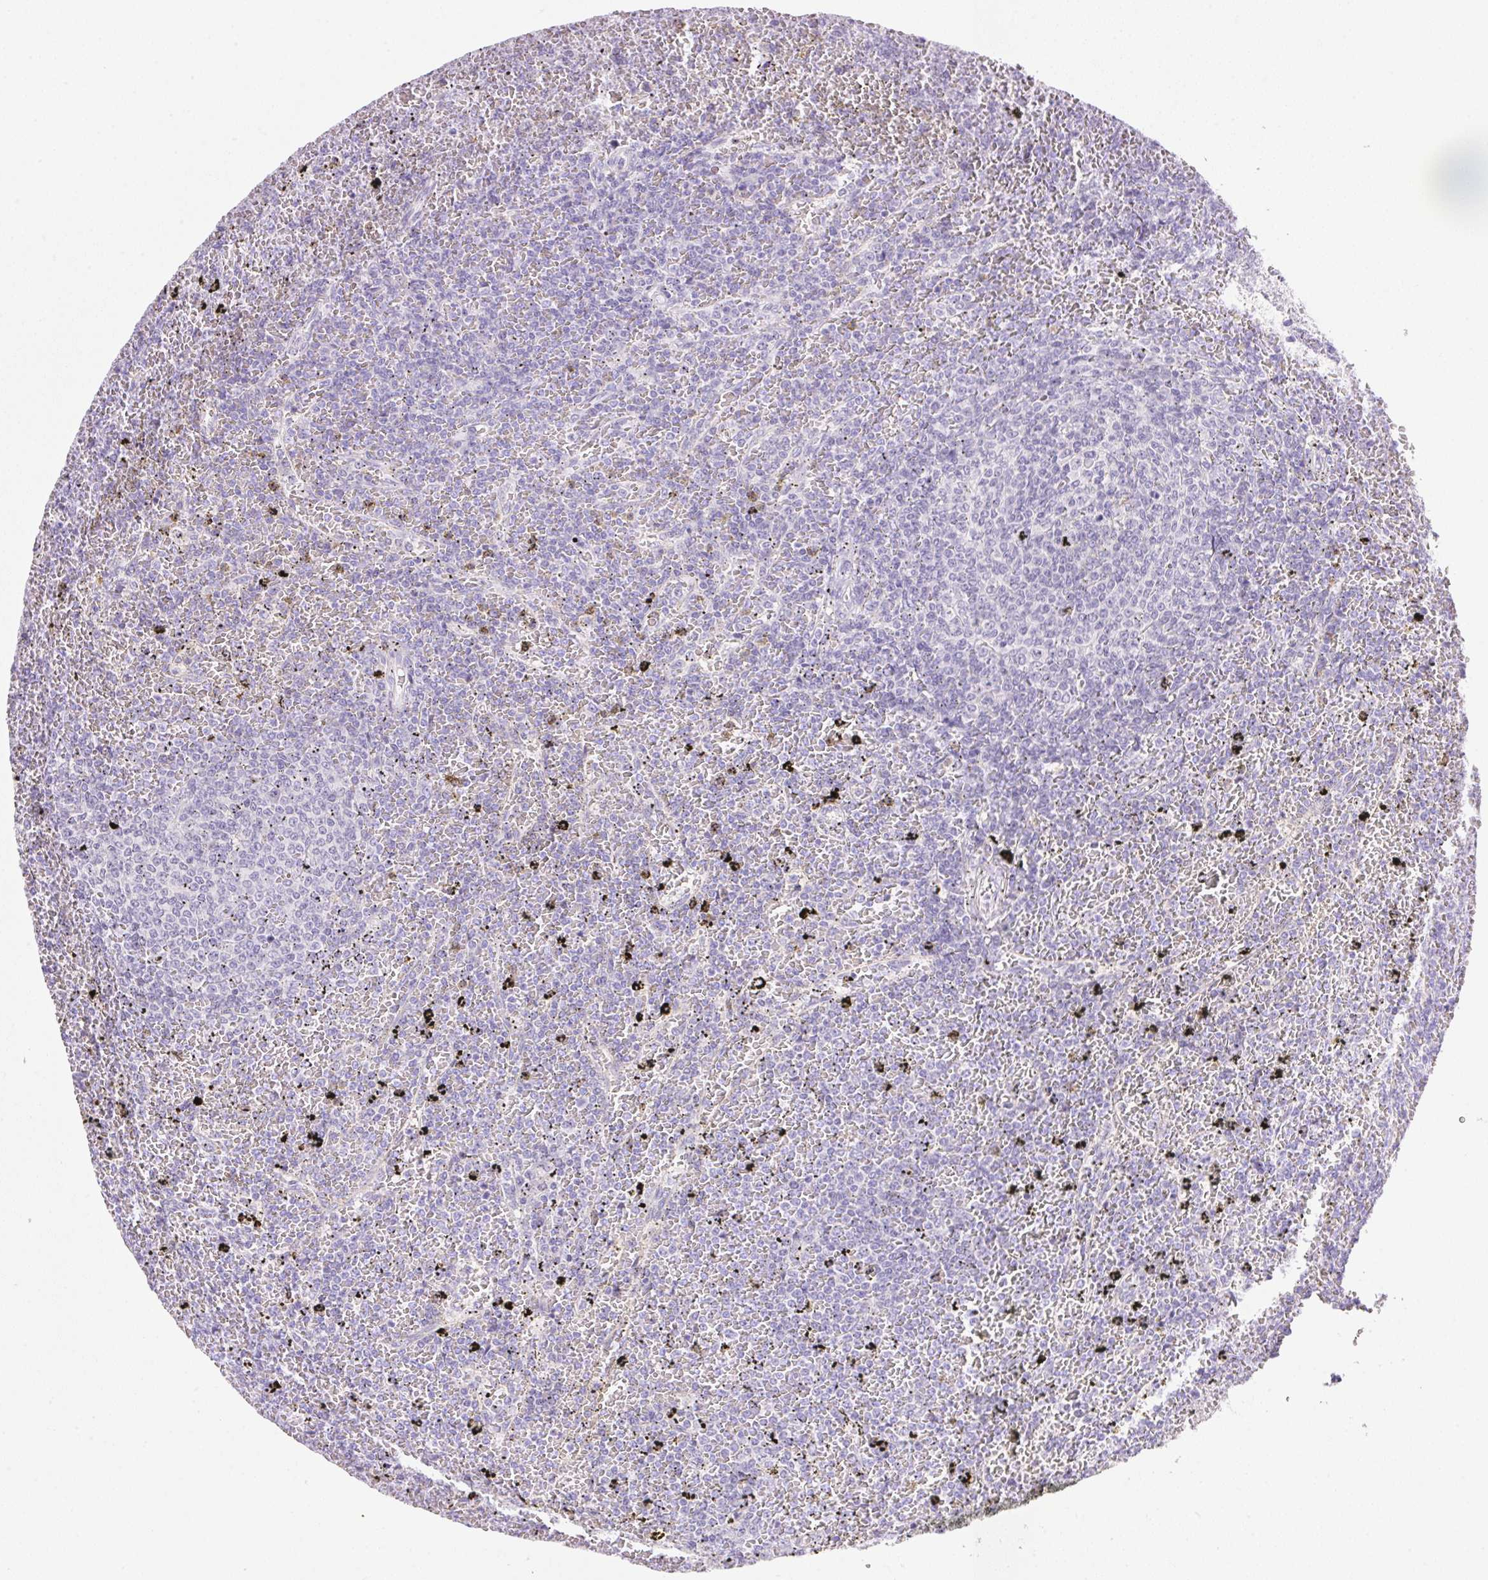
{"staining": {"intensity": "negative", "quantity": "none", "location": "none"}, "tissue": "lymphoma", "cell_type": "Tumor cells", "image_type": "cancer", "snomed": [{"axis": "morphology", "description": "Malignant lymphoma, non-Hodgkin's type, Low grade"}, {"axis": "topography", "description": "Spleen"}], "caption": "High magnification brightfield microscopy of malignant lymphoma, non-Hodgkin's type (low-grade) stained with DAB (brown) and counterstained with hematoxylin (blue): tumor cells show no significant expression.", "gene": "DHCR24", "patient": {"sex": "female", "age": 77}}